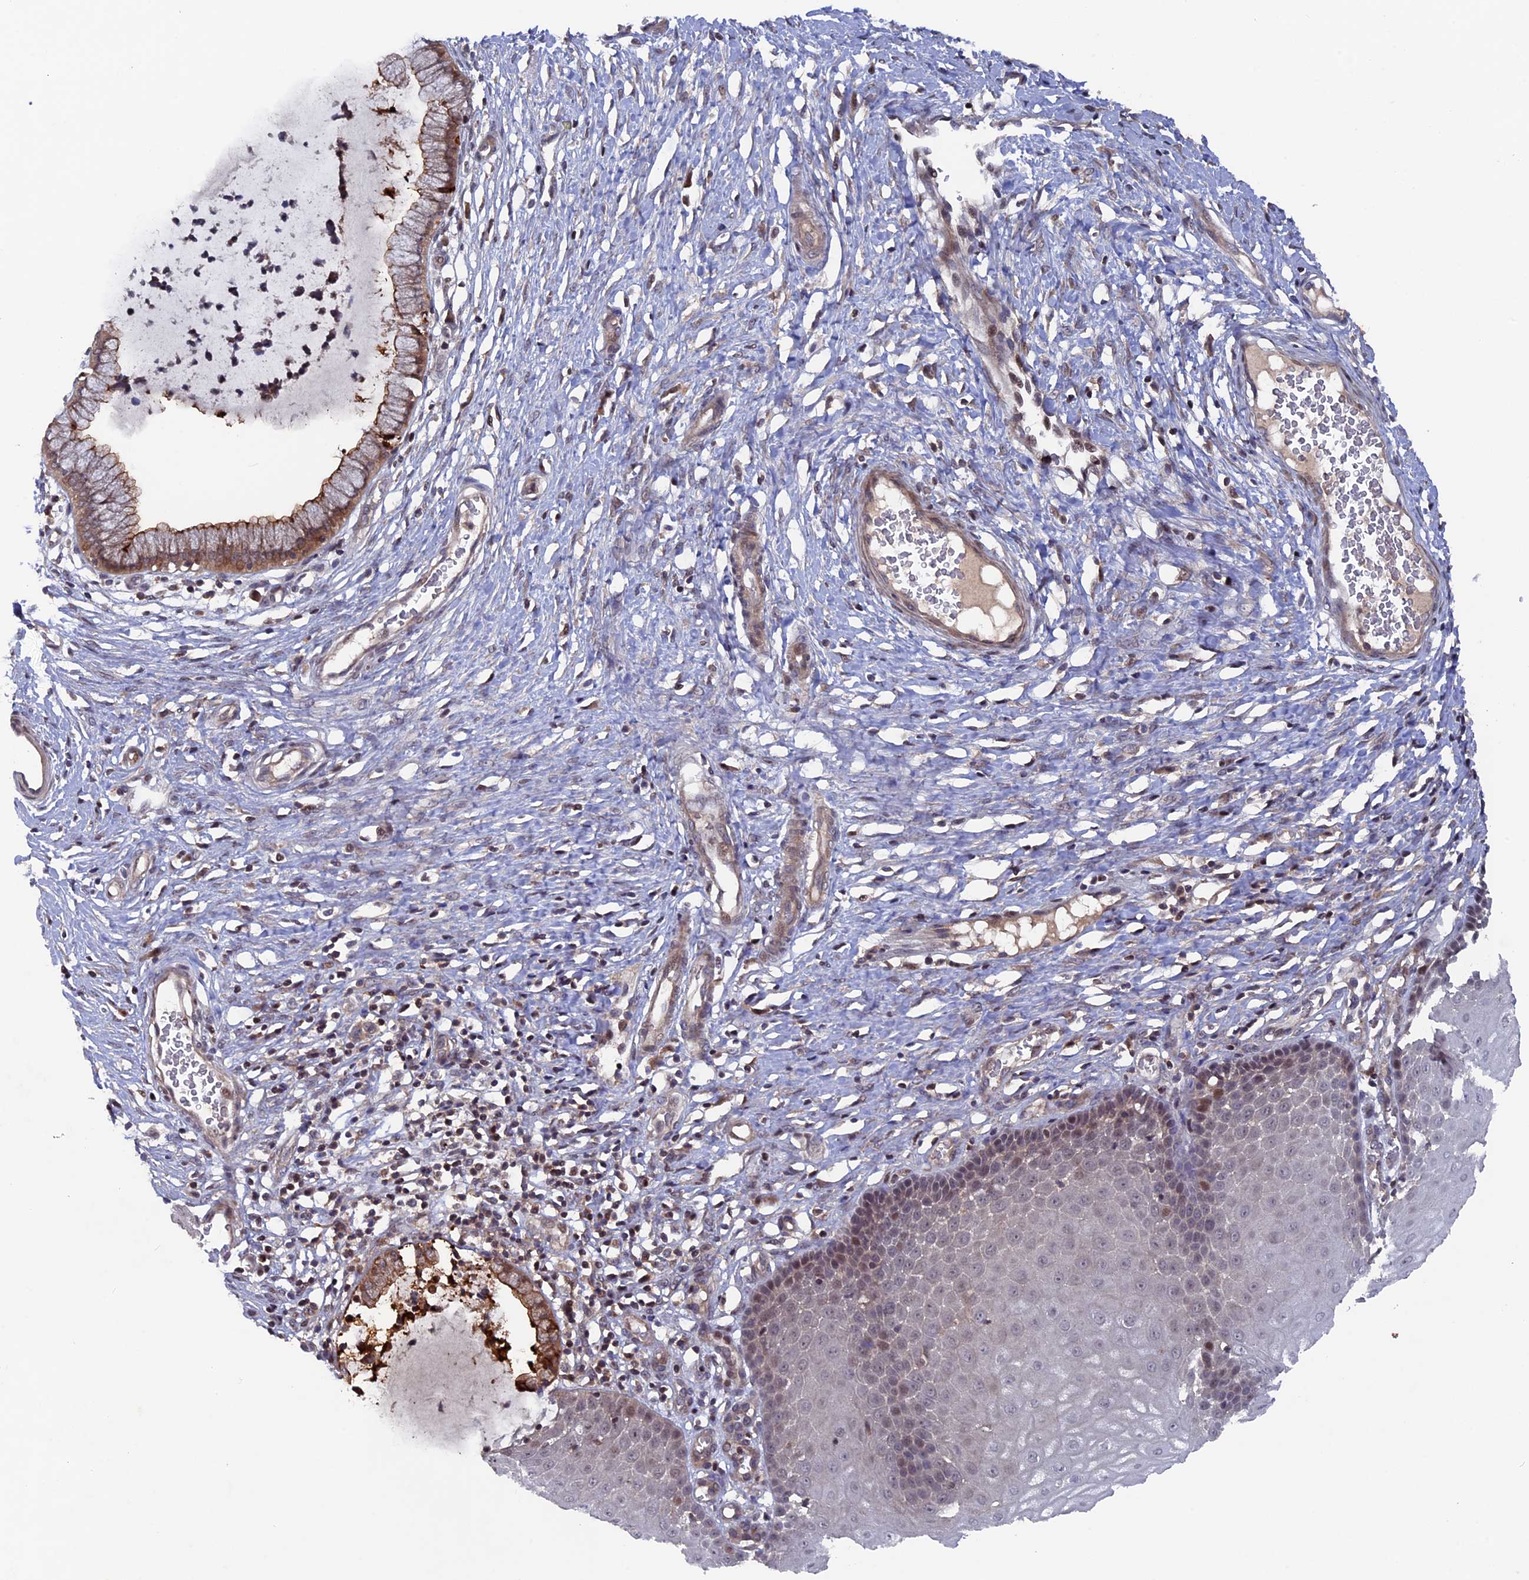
{"staining": {"intensity": "moderate", "quantity": ">75%", "location": "cytoplasmic/membranous,nuclear"}, "tissue": "cervix", "cell_type": "Glandular cells", "image_type": "normal", "snomed": [{"axis": "morphology", "description": "Normal tissue, NOS"}, {"axis": "topography", "description": "Cervix"}], "caption": "IHC histopathology image of unremarkable cervix stained for a protein (brown), which exhibits medium levels of moderate cytoplasmic/membranous,nuclear positivity in about >75% of glandular cells.", "gene": "TMC5", "patient": {"sex": "female", "age": 55}}